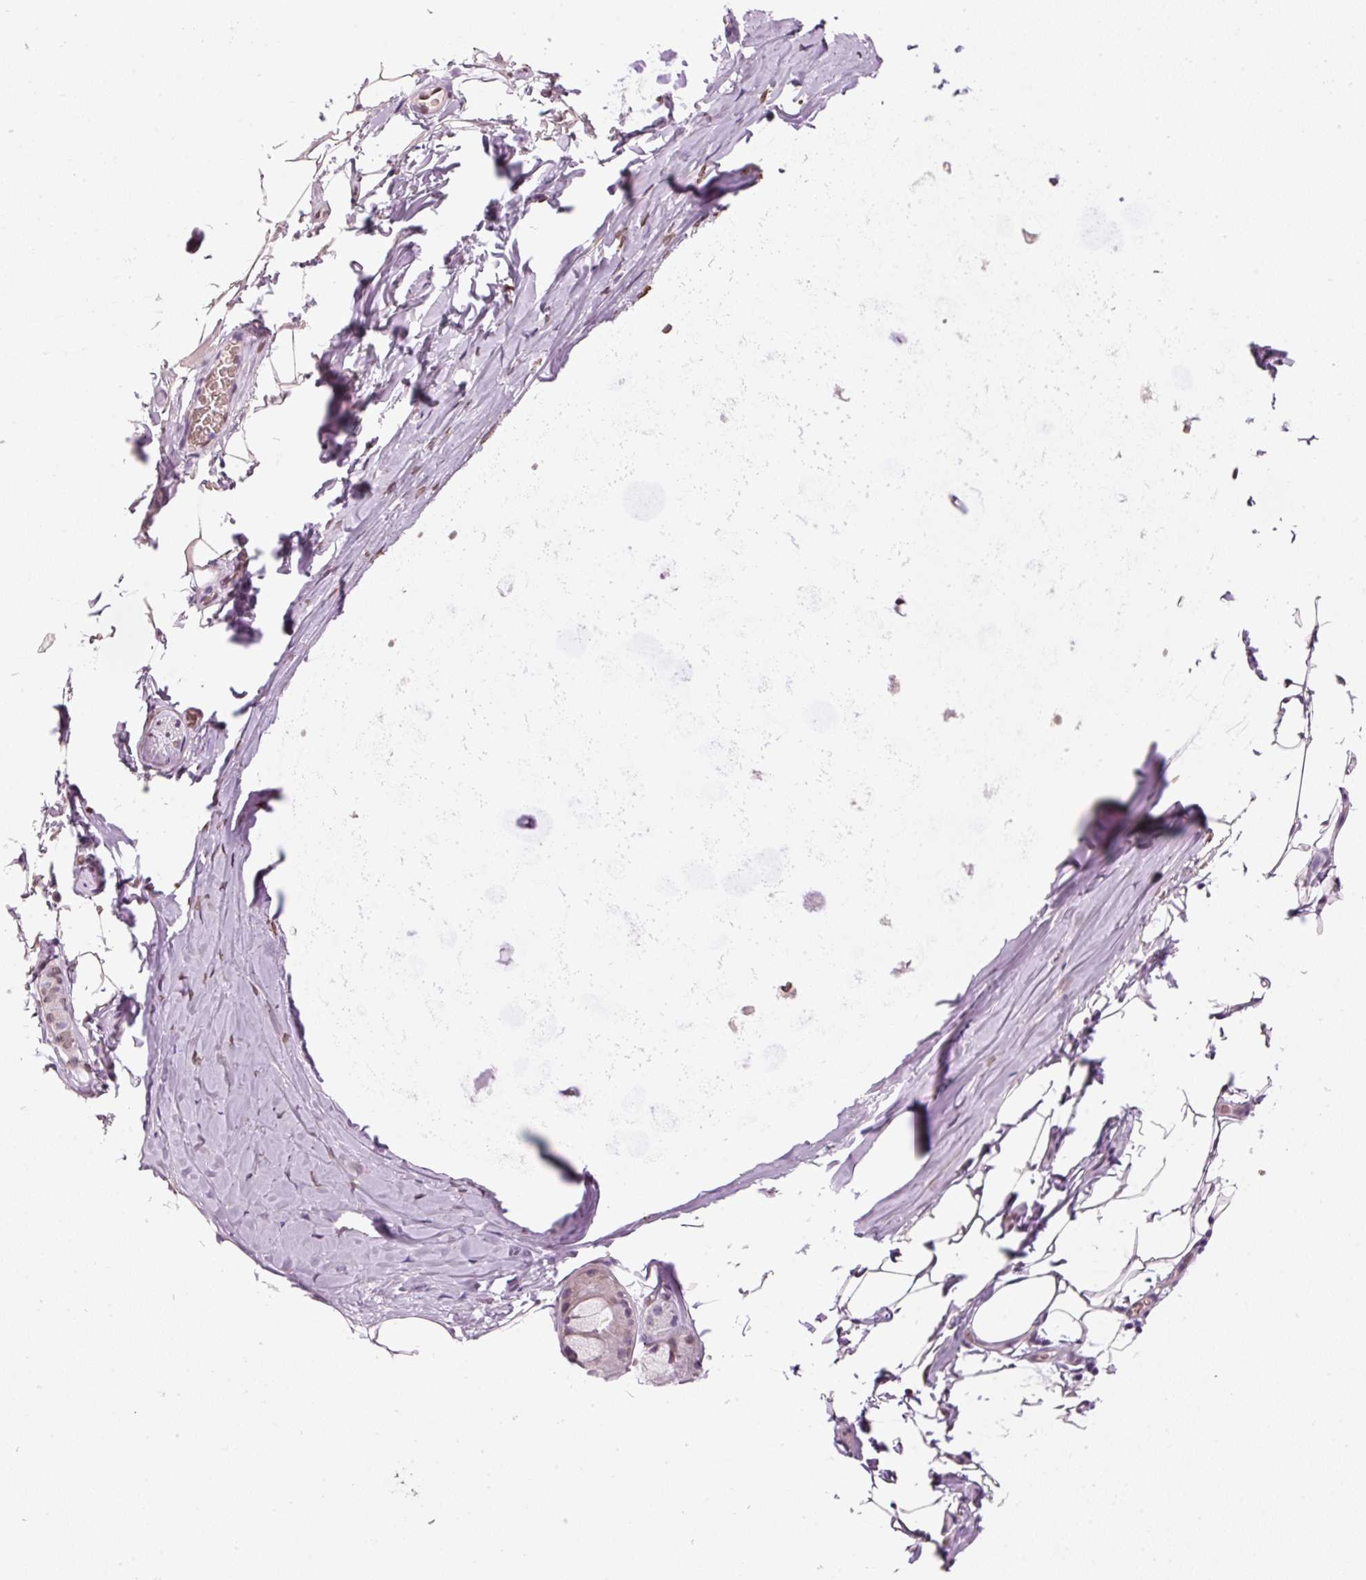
{"staining": {"intensity": "negative", "quantity": "none", "location": "none"}, "tissue": "adipose tissue", "cell_type": "Adipocytes", "image_type": "normal", "snomed": [{"axis": "morphology", "description": "Normal tissue, NOS"}, {"axis": "topography", "description": "Cartilage tissue"}, {"axis": "topography", "description": "Bronchus"}, {"axis": "topography", "description": "Peripheral nerve tissue"}], "caption": "IHC image of unremarkable adipose tissue: human adipose tissue stained with DAB (3,3'-diaminobenzidine) displays no significant protein positivity in adipocytes. Brightfield microscopy of immunohistochemistry (IHC) stained with DAB (3,3'-diaminobenzidine) (brown) and hematoxylin (blue), captured at high magnification.", "gene": "ZNF224", "patient": {"sex": "male", "age": 67}}